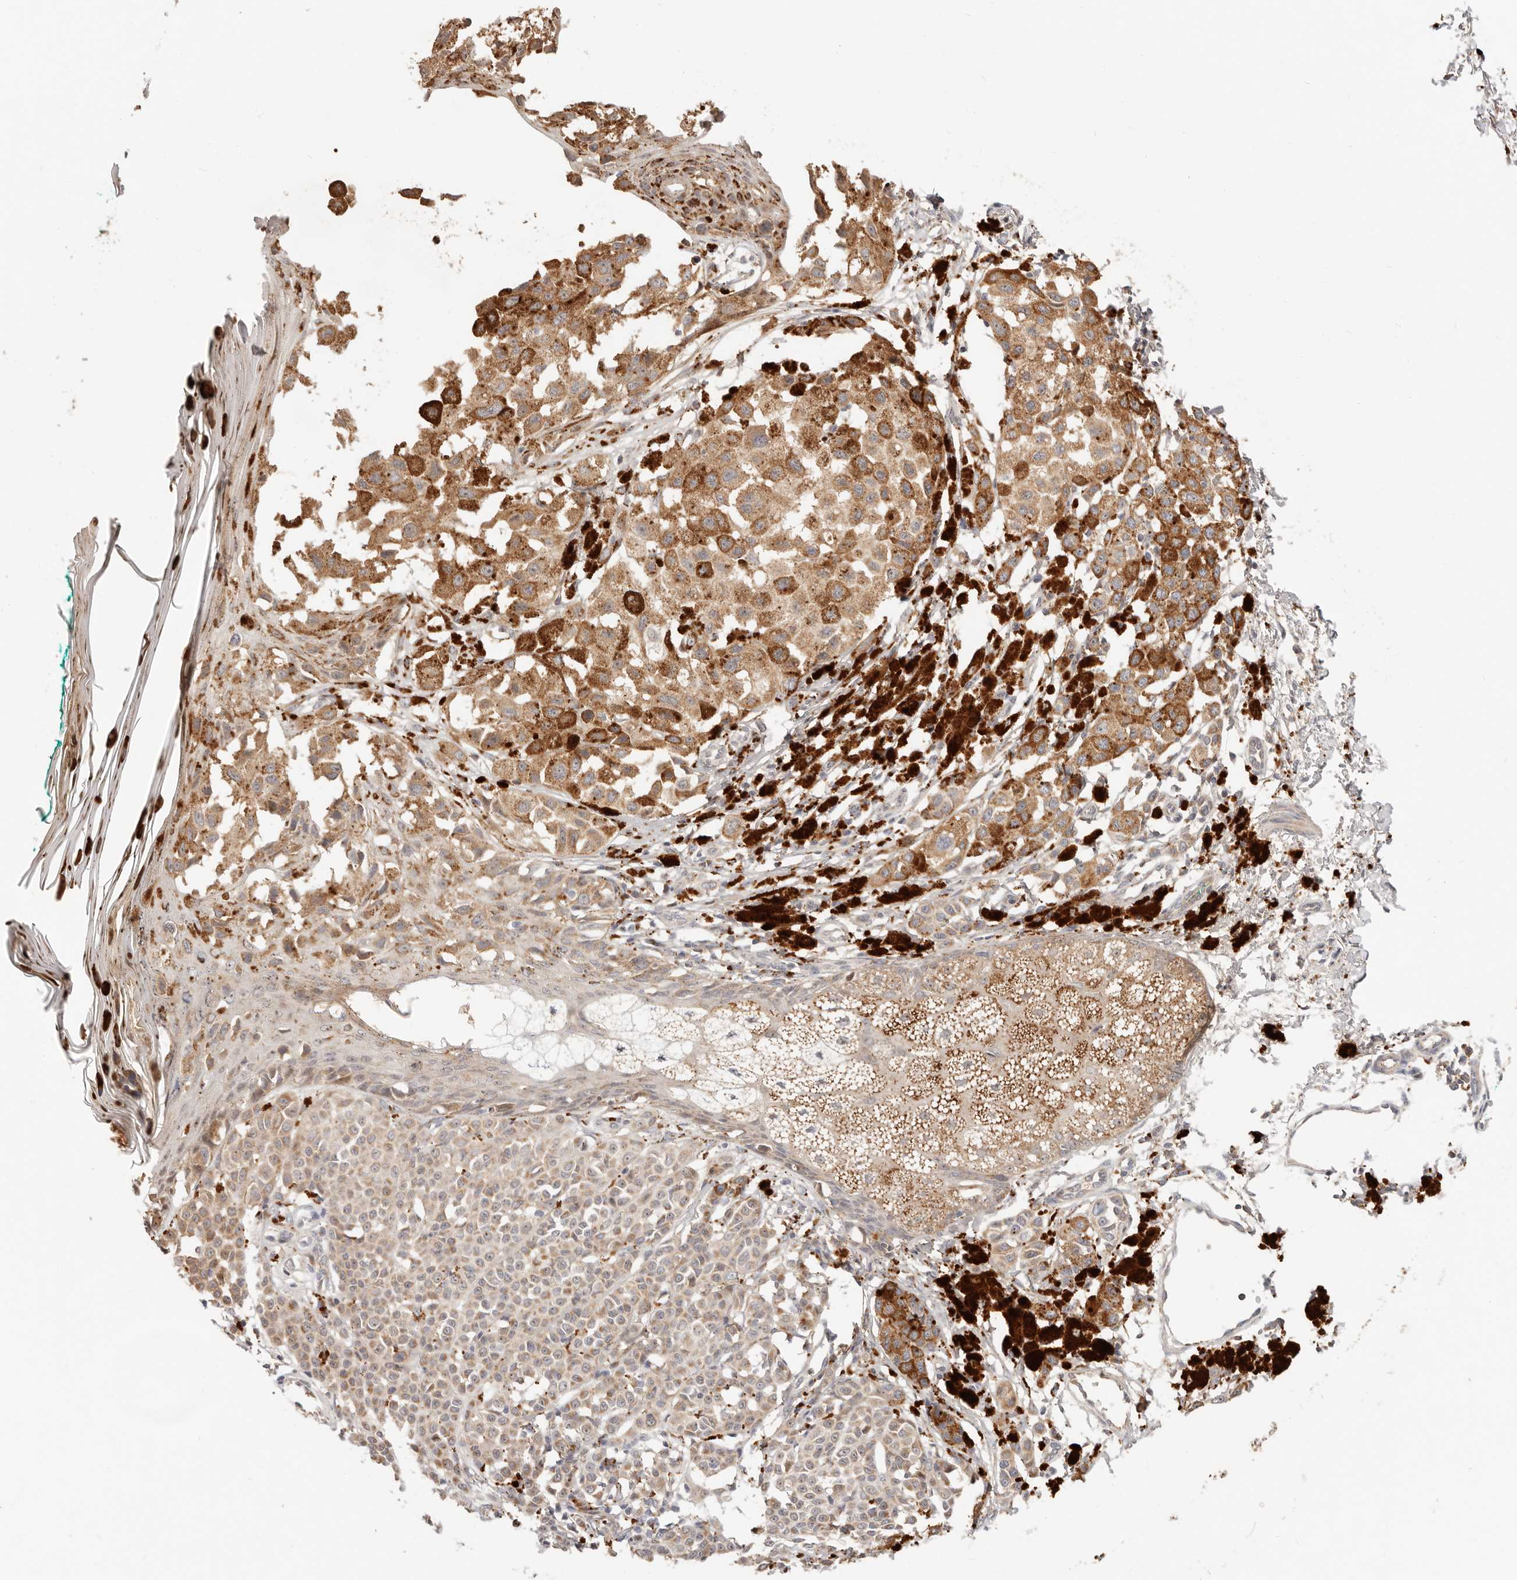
{"staining": {"intensity": "weak", "quantity": "25%-75%", "location": "cytoplasmic/membranous"}, "tissue": "melanoma", "cell_type": "Tumor cells", "image_type": "cancer", "snomed": [{"axis": "morphology", "description": "Malignant melanoma, NOS"}, {"axis": "topography", "description": "Skin of leg"}], "caption": "A brown stain labels weak cytoplasmic/membranous expression of a protein in human melanoma tumor cells. The staining is performed using DAB brown chromogen to label protein expression. The nuclei are counter-stained blue using hematoxylin.", "gene": "ZRANB1", "patient": {"sex": "female", "age": 72}}